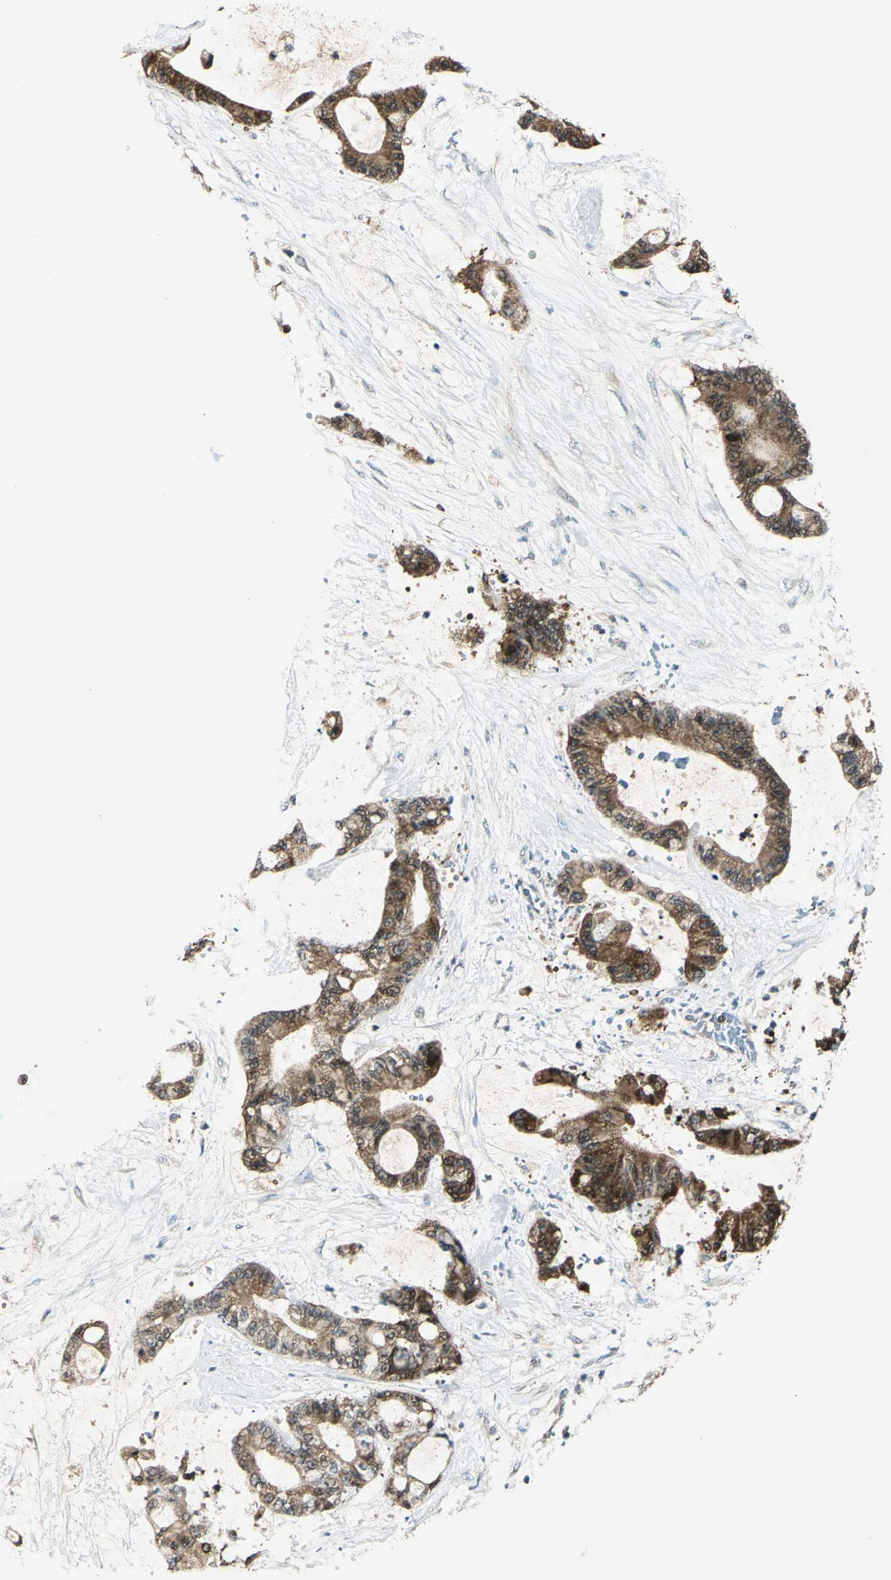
{"staining": {"intensity": "strong", "quantity": ">75%", "location": "cytoplasmic/membranous"}, "tissue": "liver cancer", "cell_type": "Tumor cells", "image_type": "cancer", "snomed": [{"axis": "morphology", "description": "Cholangiocarcinoma"}, {"axis": "topography", "description": "Liver"}], "caption": "Immunohistochemistry of liver cancer displays high levels of strong cytoplasmic/membranous expression in about >75% of tumor cells.", "gene": "AHSA1", "patient": {"sex": "female", "age": 73}}